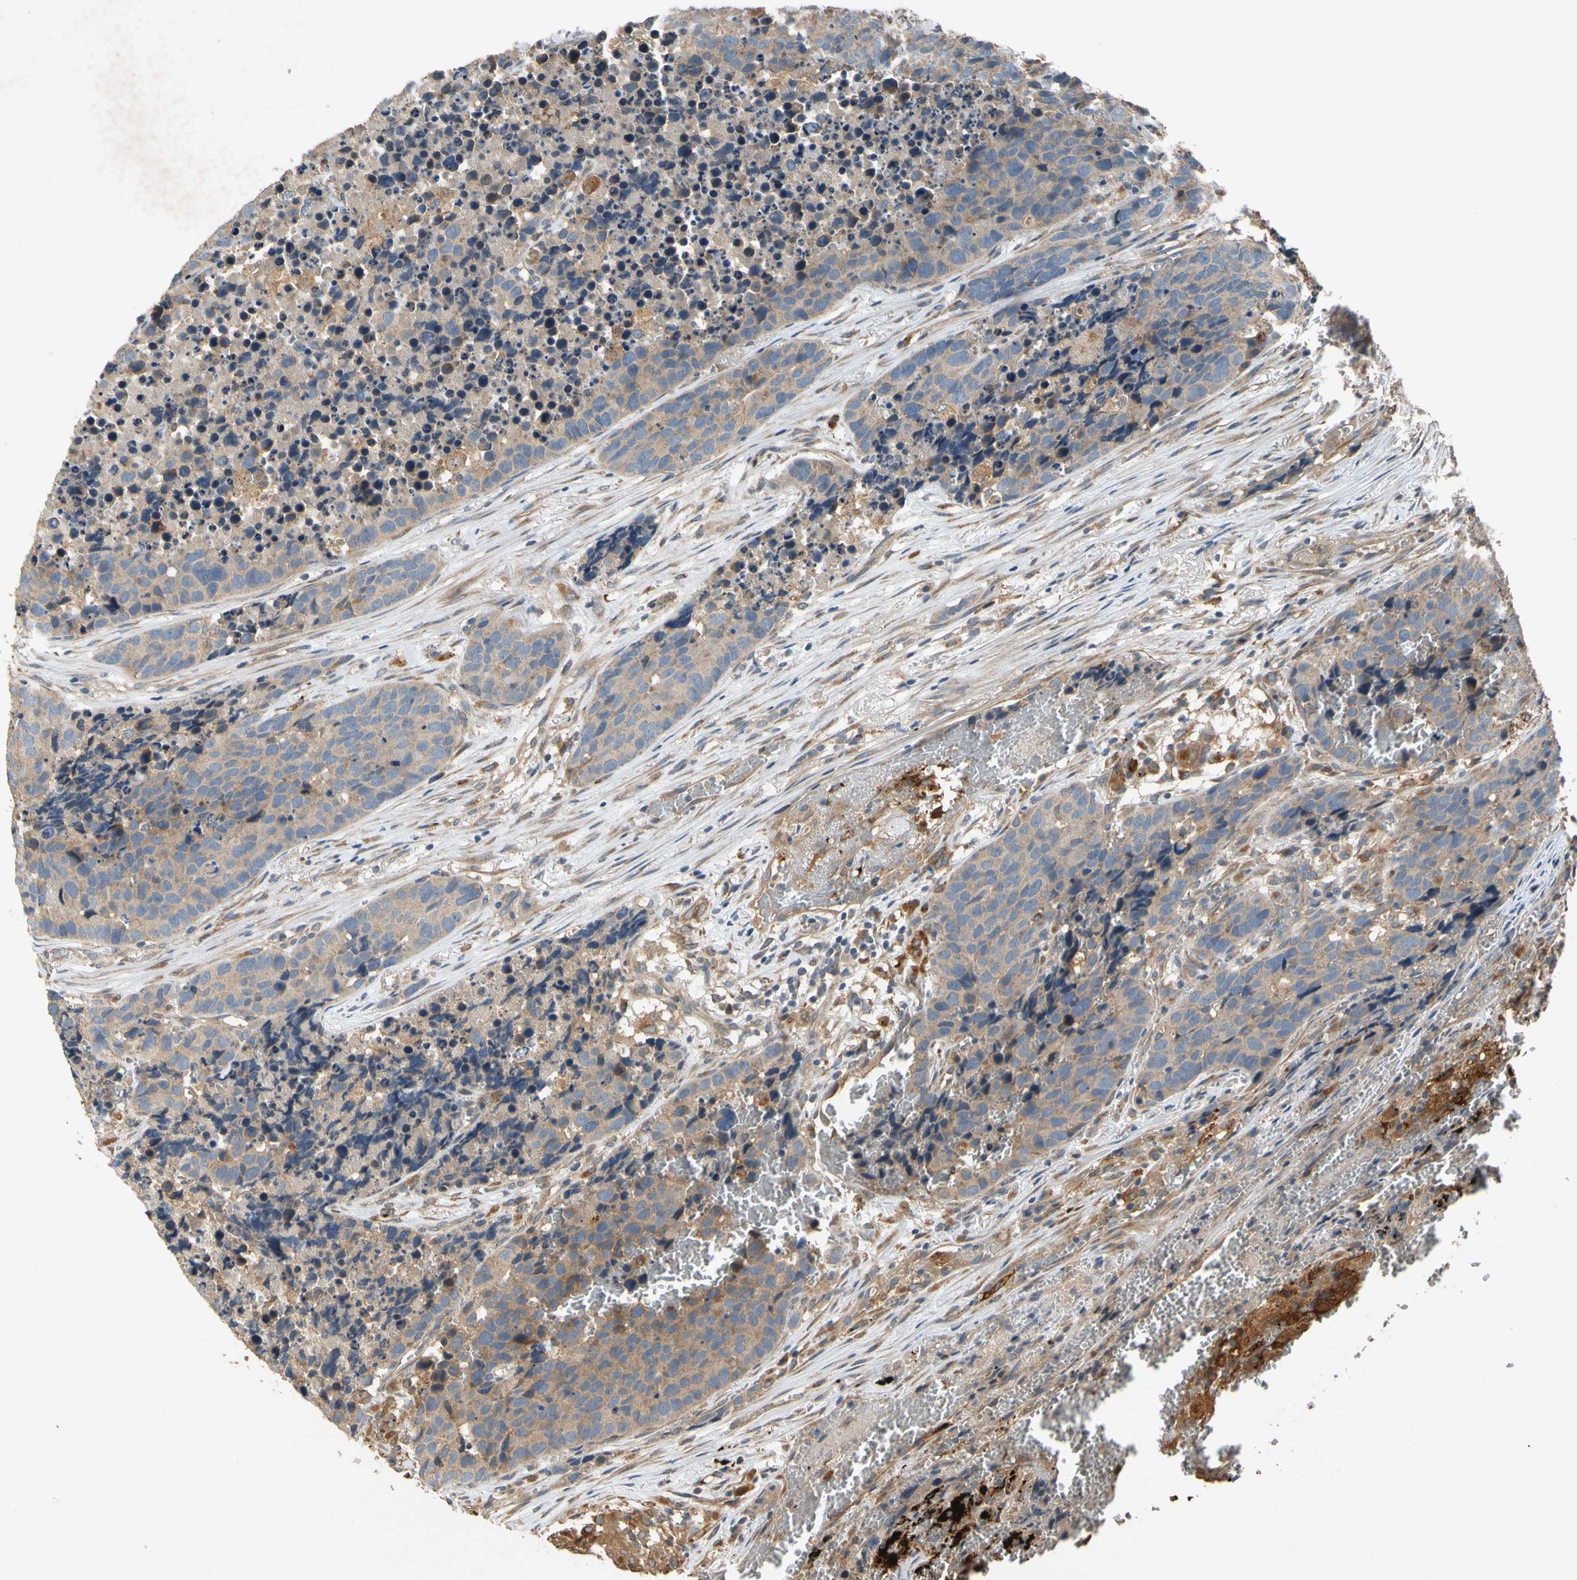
{"staining": {"intensity": "moderate", "quantity": ">75%", "location": "cytoplasmic/membranous"}, "tissue": "carcinoid", "cell_type": "Tumor cells", "image_type": "cancer", "snomed": [{"axis": "morphology", "description": "Carcinoid, malignant, NOS"}, {"axis": "topography", "description": "Lung"}], "caption": "Carcinoid stained with a brown dye shows moderate cytoplasmic/membranous positive staining in approximately >75% of tumor cells.", "gene": "USP46", "patient": {"sex": "male", "age": 60}}